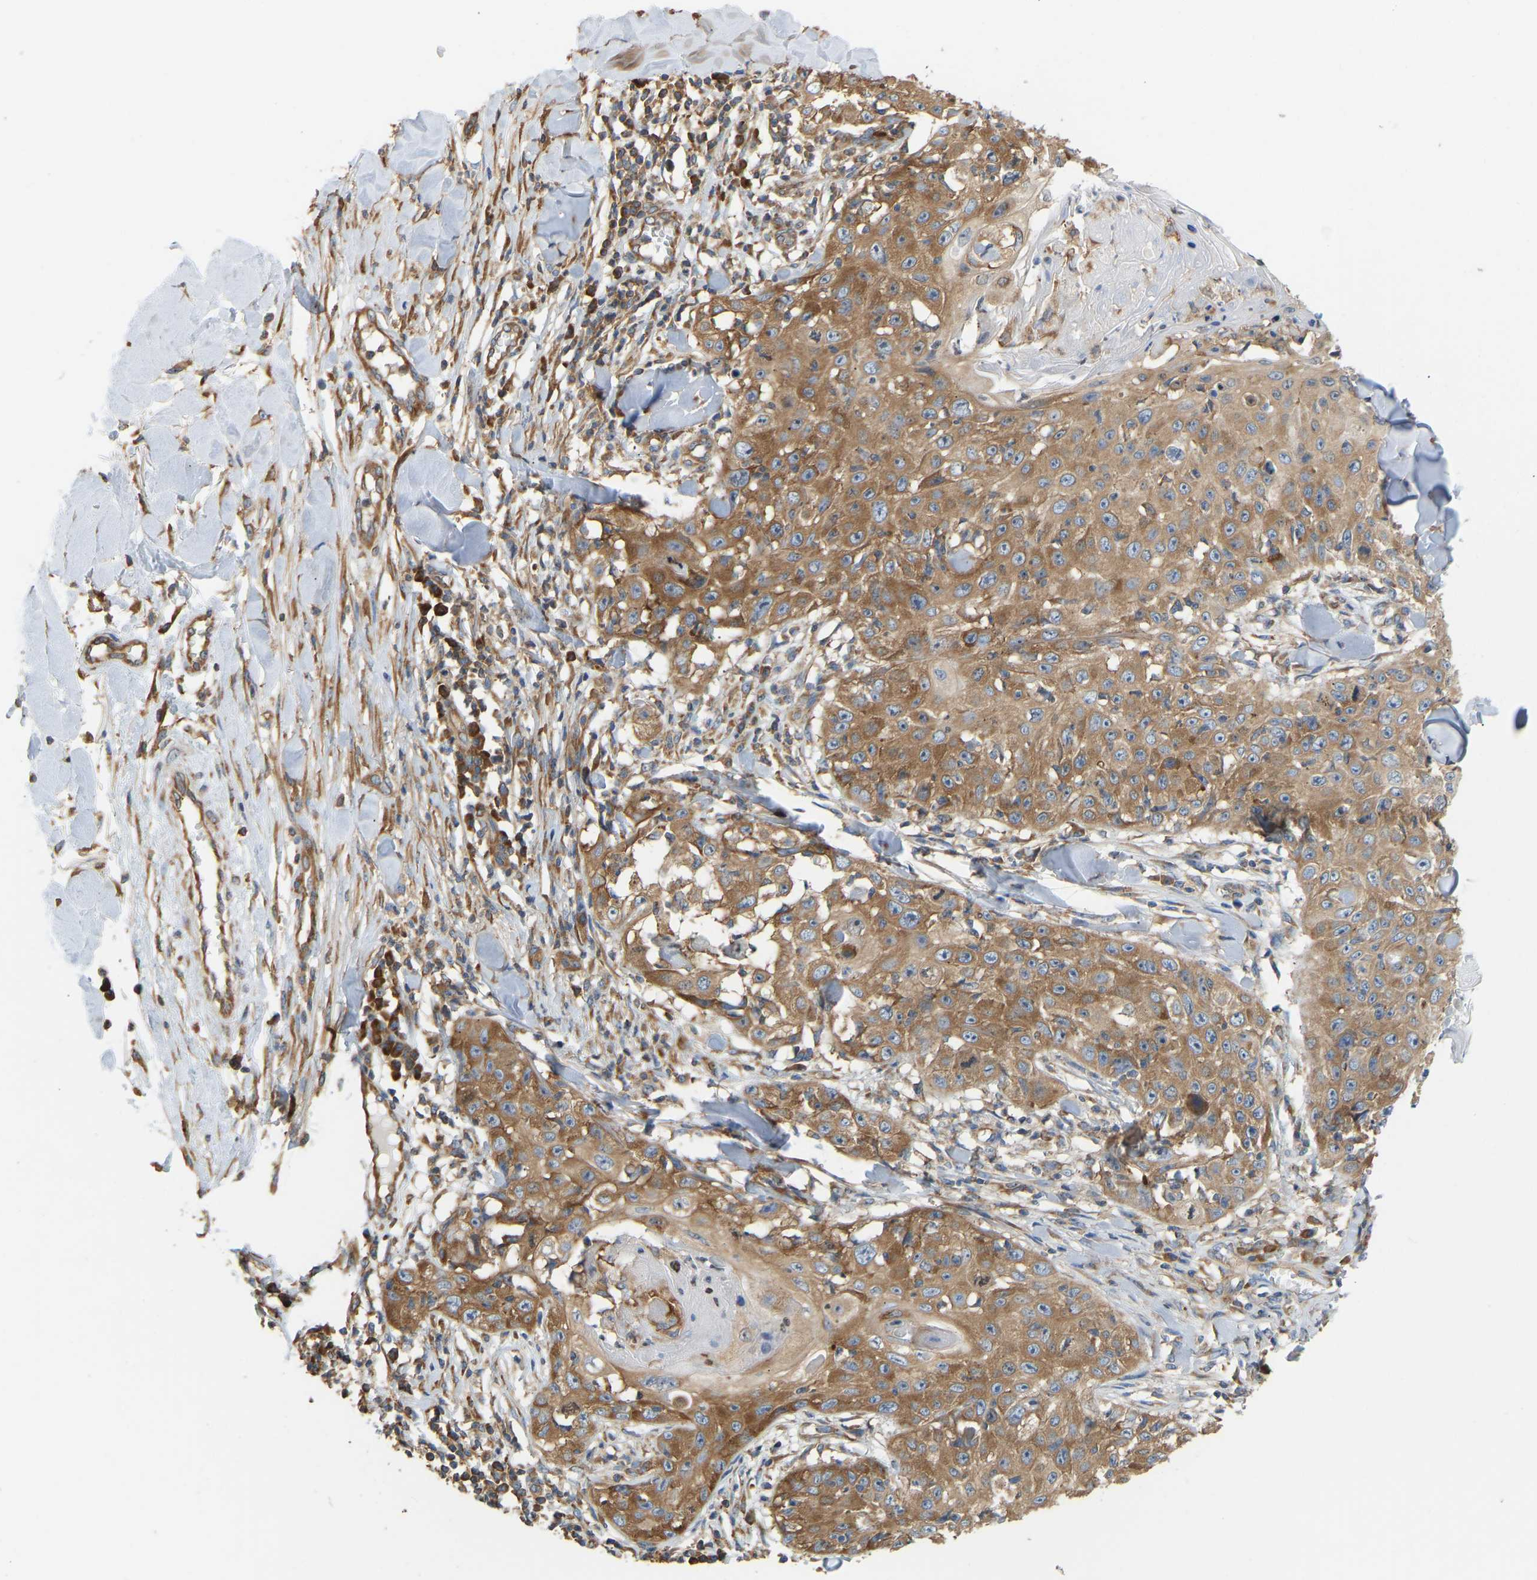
{"staining": {"intensity": "moderate", "quantity": ">75%", "location": "cytoplasmic/membranous"}, "tissue": "skin cancer", "cell_type": "Tumor cells", "image_type": "cancer", "snomed": [{"axis": "morphology", "description": "Squamous cell carcinoma, NOS"}, {"axis": "topography", "description": "Skin"}], "caption": "Protein expression by immunohistochemistry reveals moderate cytoplasmic/membranous expression in about >75% of tumor cells in skin cancer (squamous cell carcinoma).", "gene": "RPS6KB2", "patient": {"sex": "male", "age": 86}}